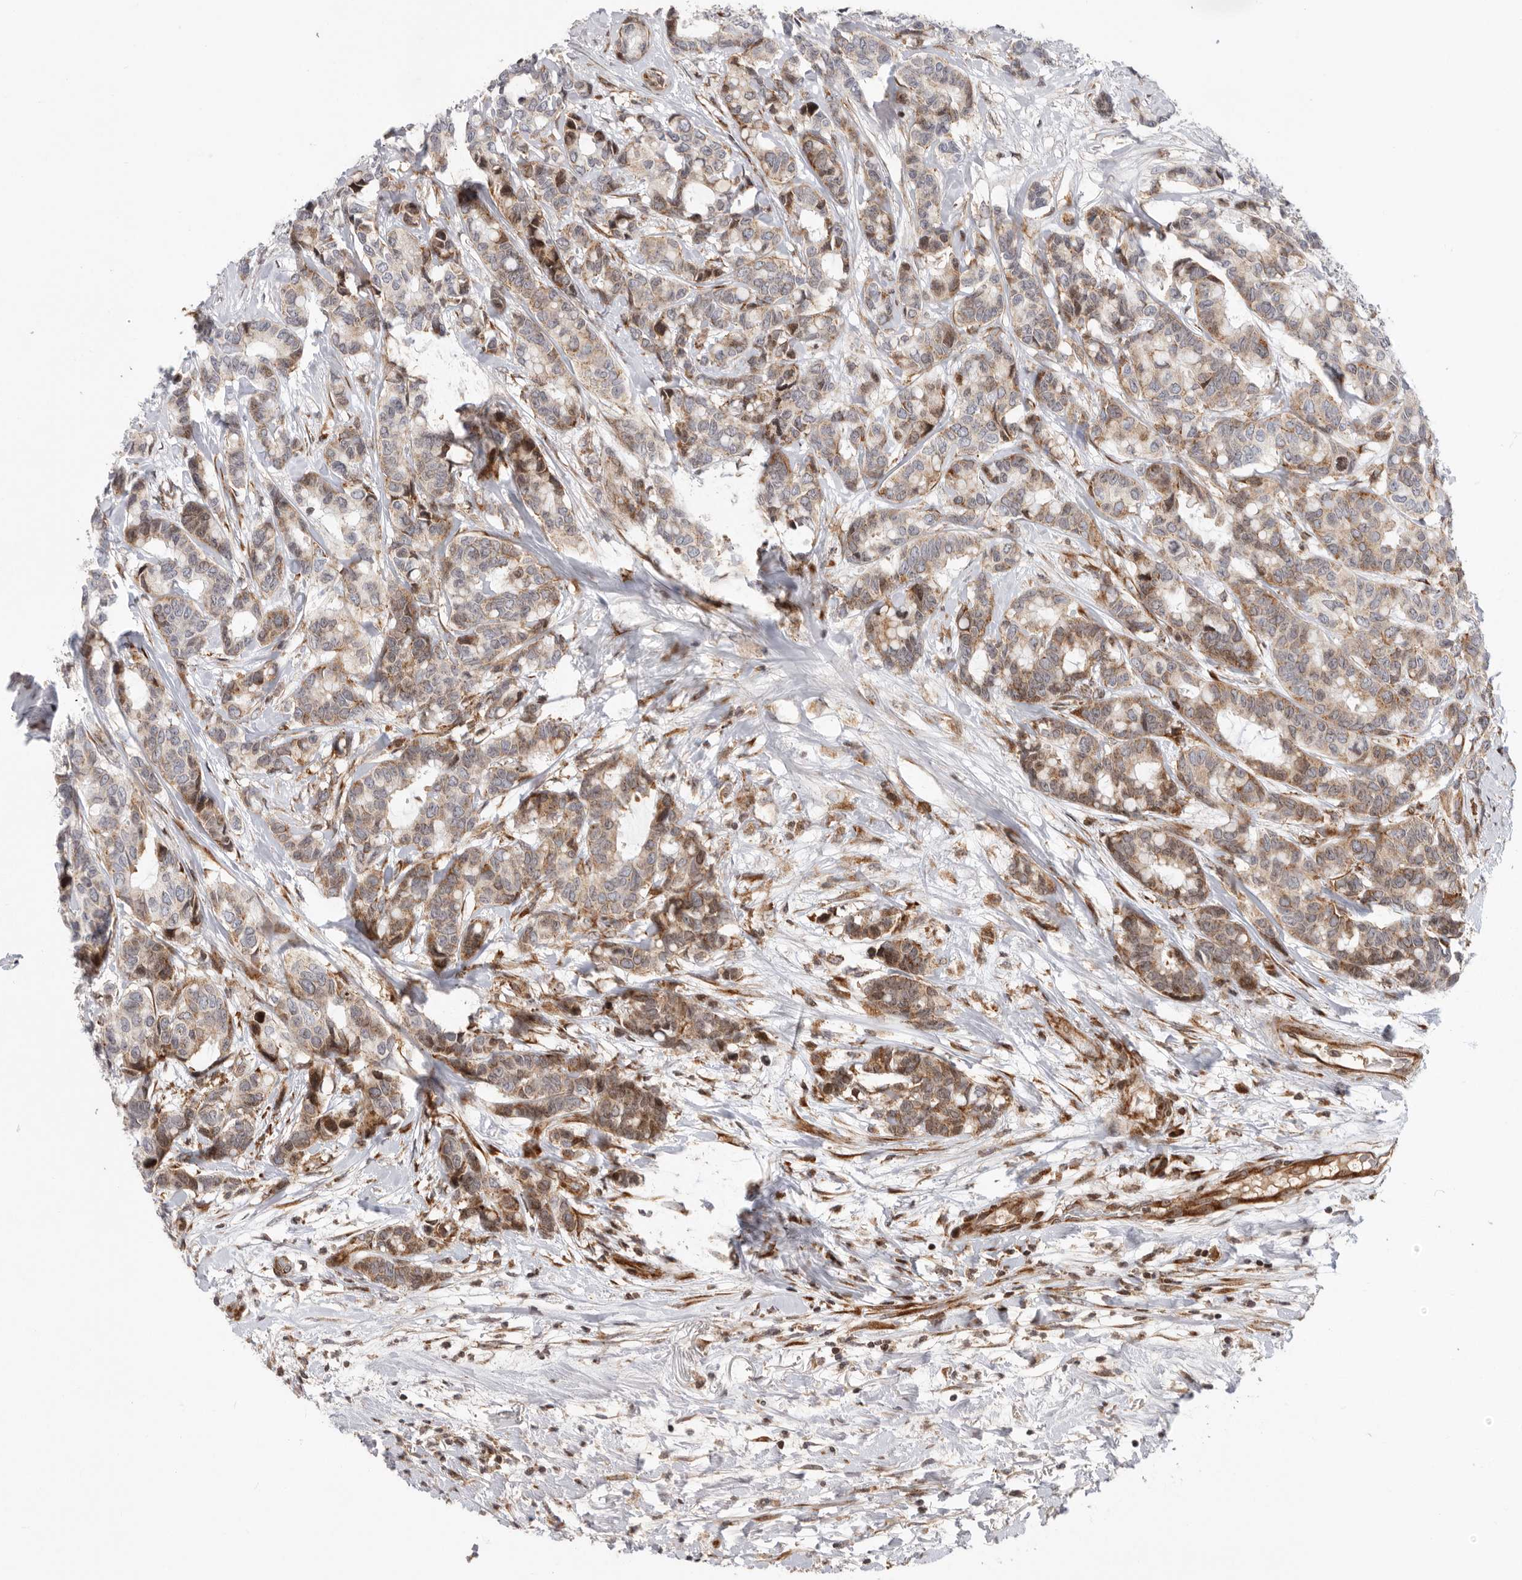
{"staining": {"intensity": "moderate", "quantity": "25%-75%", "location": "cytoplasmic/membranous"}, "tissue": "breast cancer", "cell_type": "Tumor cells", "image_type": "cancer", "snomed": [{"axis": "morphology", "description": "Duct carcinoma"}, {"axis": "topography", "description": "Breast"}], "caption": "Tumor cells exhibit moderate cytoplasmic/membranous staining in approximately 25%-75% of cells in invasive ductal carcinoma (breast). (DAB (3,3'-diaminobenzidine) IHC, brown staining for protein, blue staining for nuclei).", "gene": "FZD3", "patient": {"sex": "female", "age": 87}}